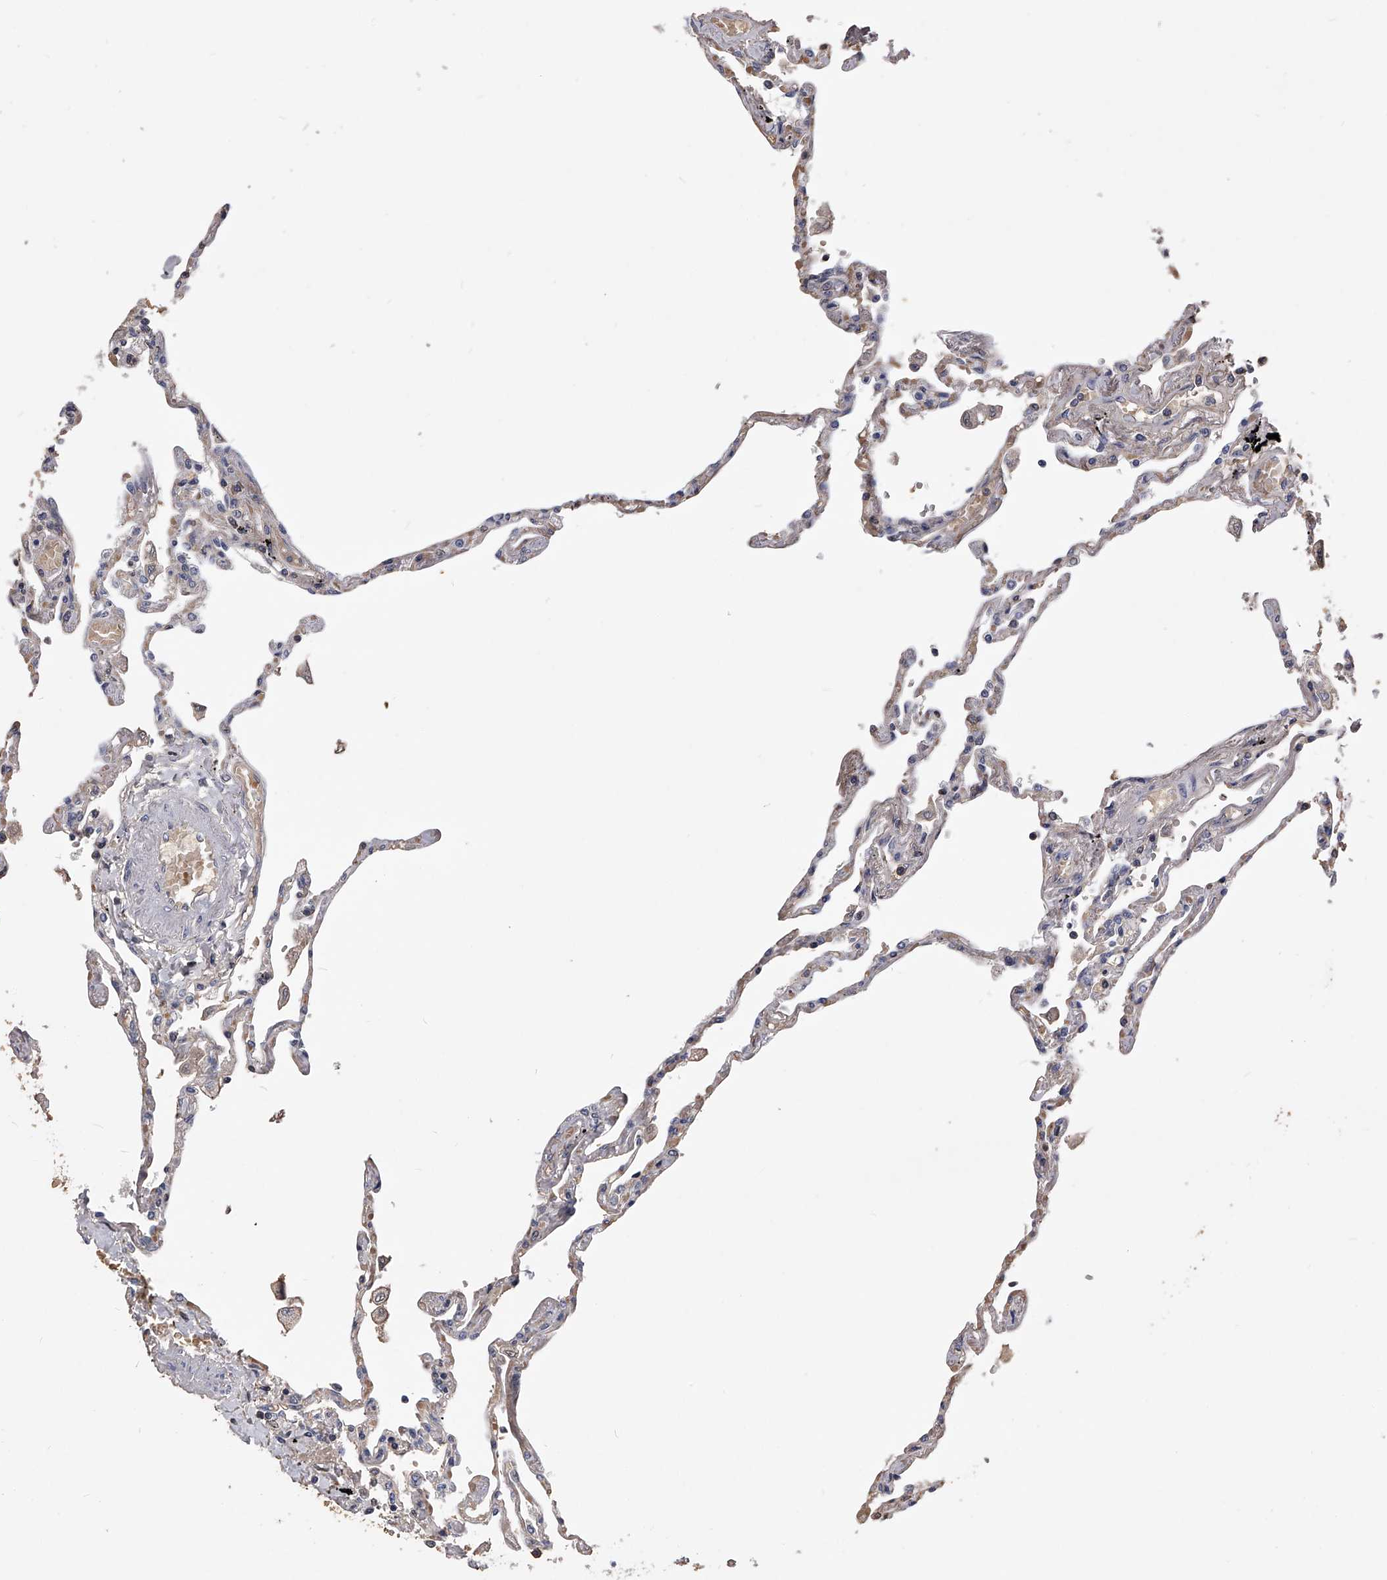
{"staining": {"intensity": "weak", "quantity": "25%-75%", "location": "cytoplasmic/membranous"}, "tissue": "lung", "cell_type": "Alveolar cells", "image_type": "normal", "snomed": [{"axis": "morphology", "description": "Normal tissue, NOS"}, {"axis": "topography", "description": "Lung"}], "caption": "Protein expression analysis of unremarkable lung exhibits weak cytoplasmic/membranous expression in about 25%-75% of alveolar cells. The staining is performed using DAB brown chromogen to label protein expression. The nuclei are counter-stained blue using hematoxylin.", "gene": "MDN1", "patient": {"sex": "female", "age": 67}}